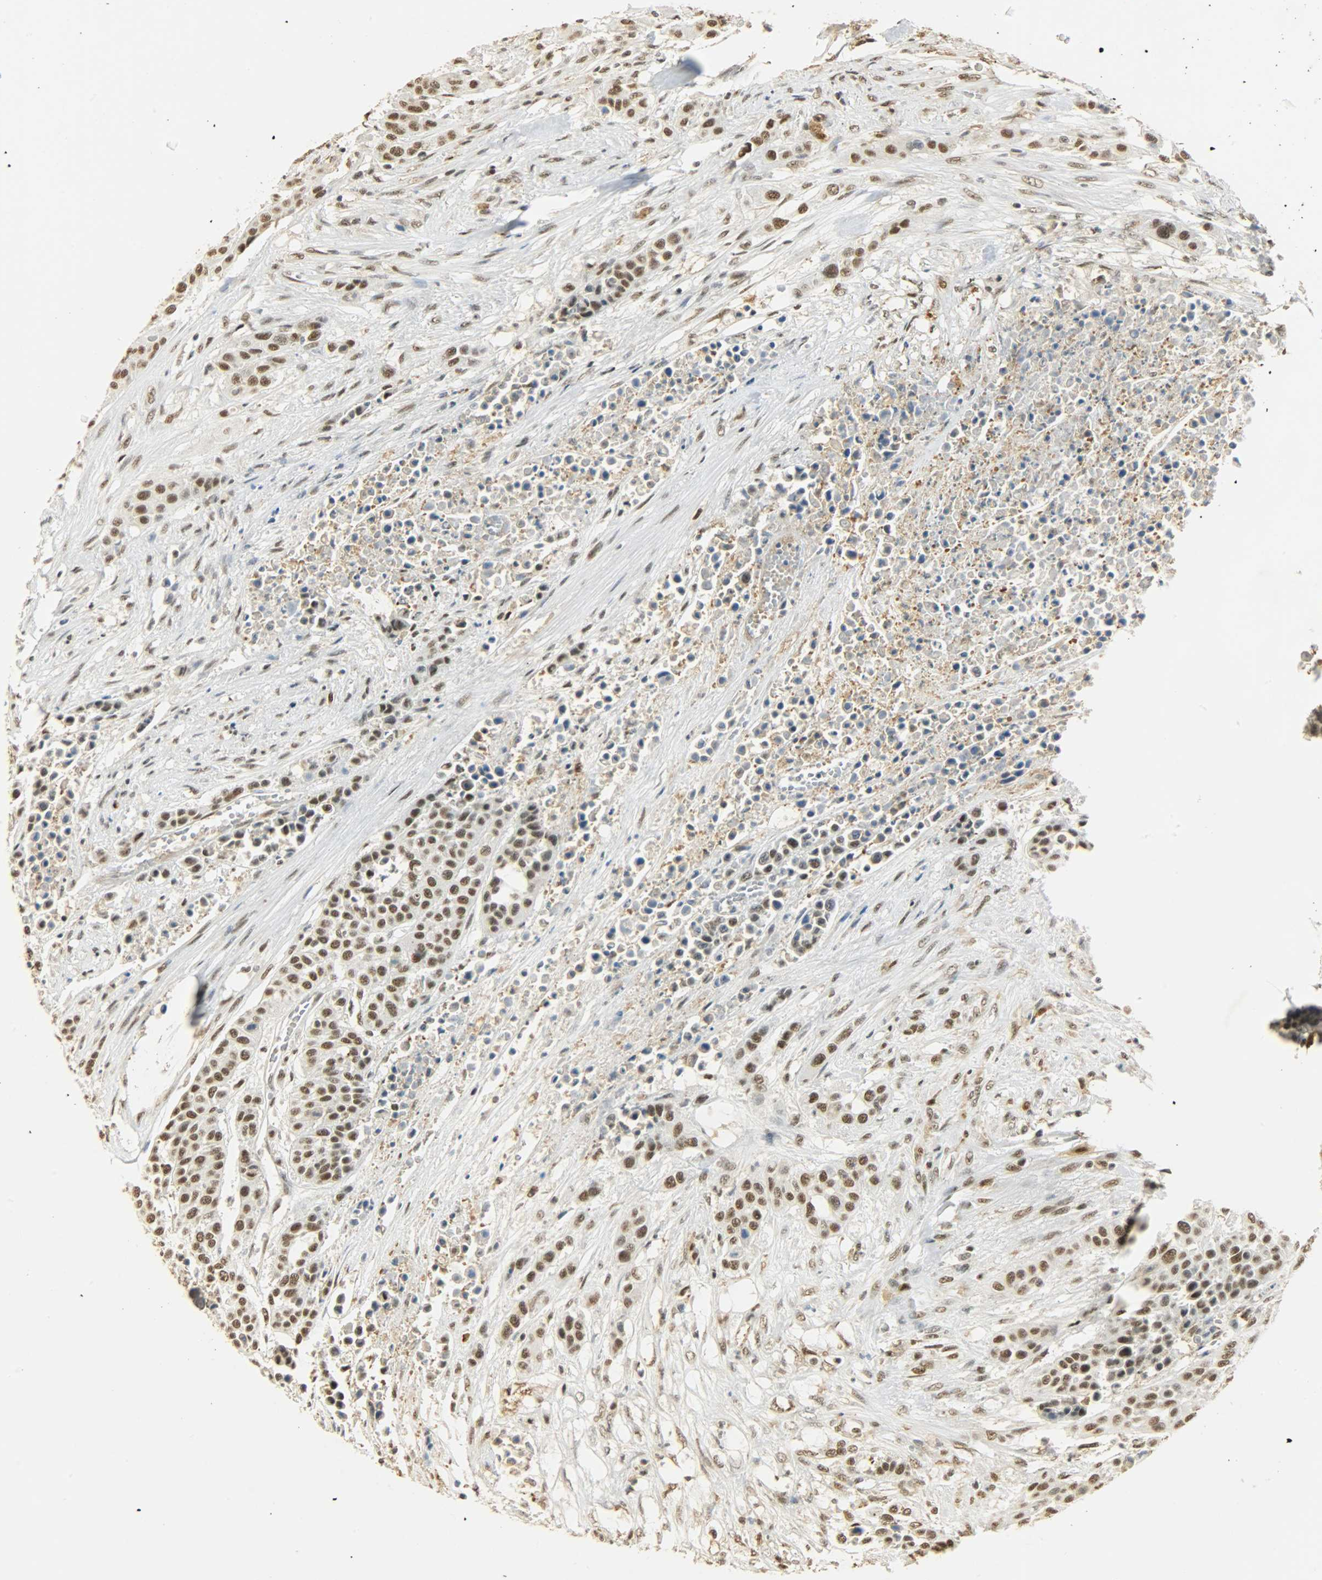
{"staining": {"intensity": "moderate", "quantity": ">75%", "location": "nuclear"}, "tissue": "urothelial cancer", "cell_type": "Tumor cells", "image_type": "cancer", "snomed": [{"axis": "morphology", "description": "Urothelial carcinoma, High grade"}, {"axis": "topography", "description": "Urinary bladder"}], "caption": "Moderate nuclear positivity is present in approximately >75% of tumor cells in high-grade urothelial carcinoma. Using DAB (3,3'-diaminobenzidine) (brown) and hematoxylin (blue) stains, captured at high magnification using brightfield microscopy.", "gene": "NGFR", "patient": {"sex": "male", "age": 74}}